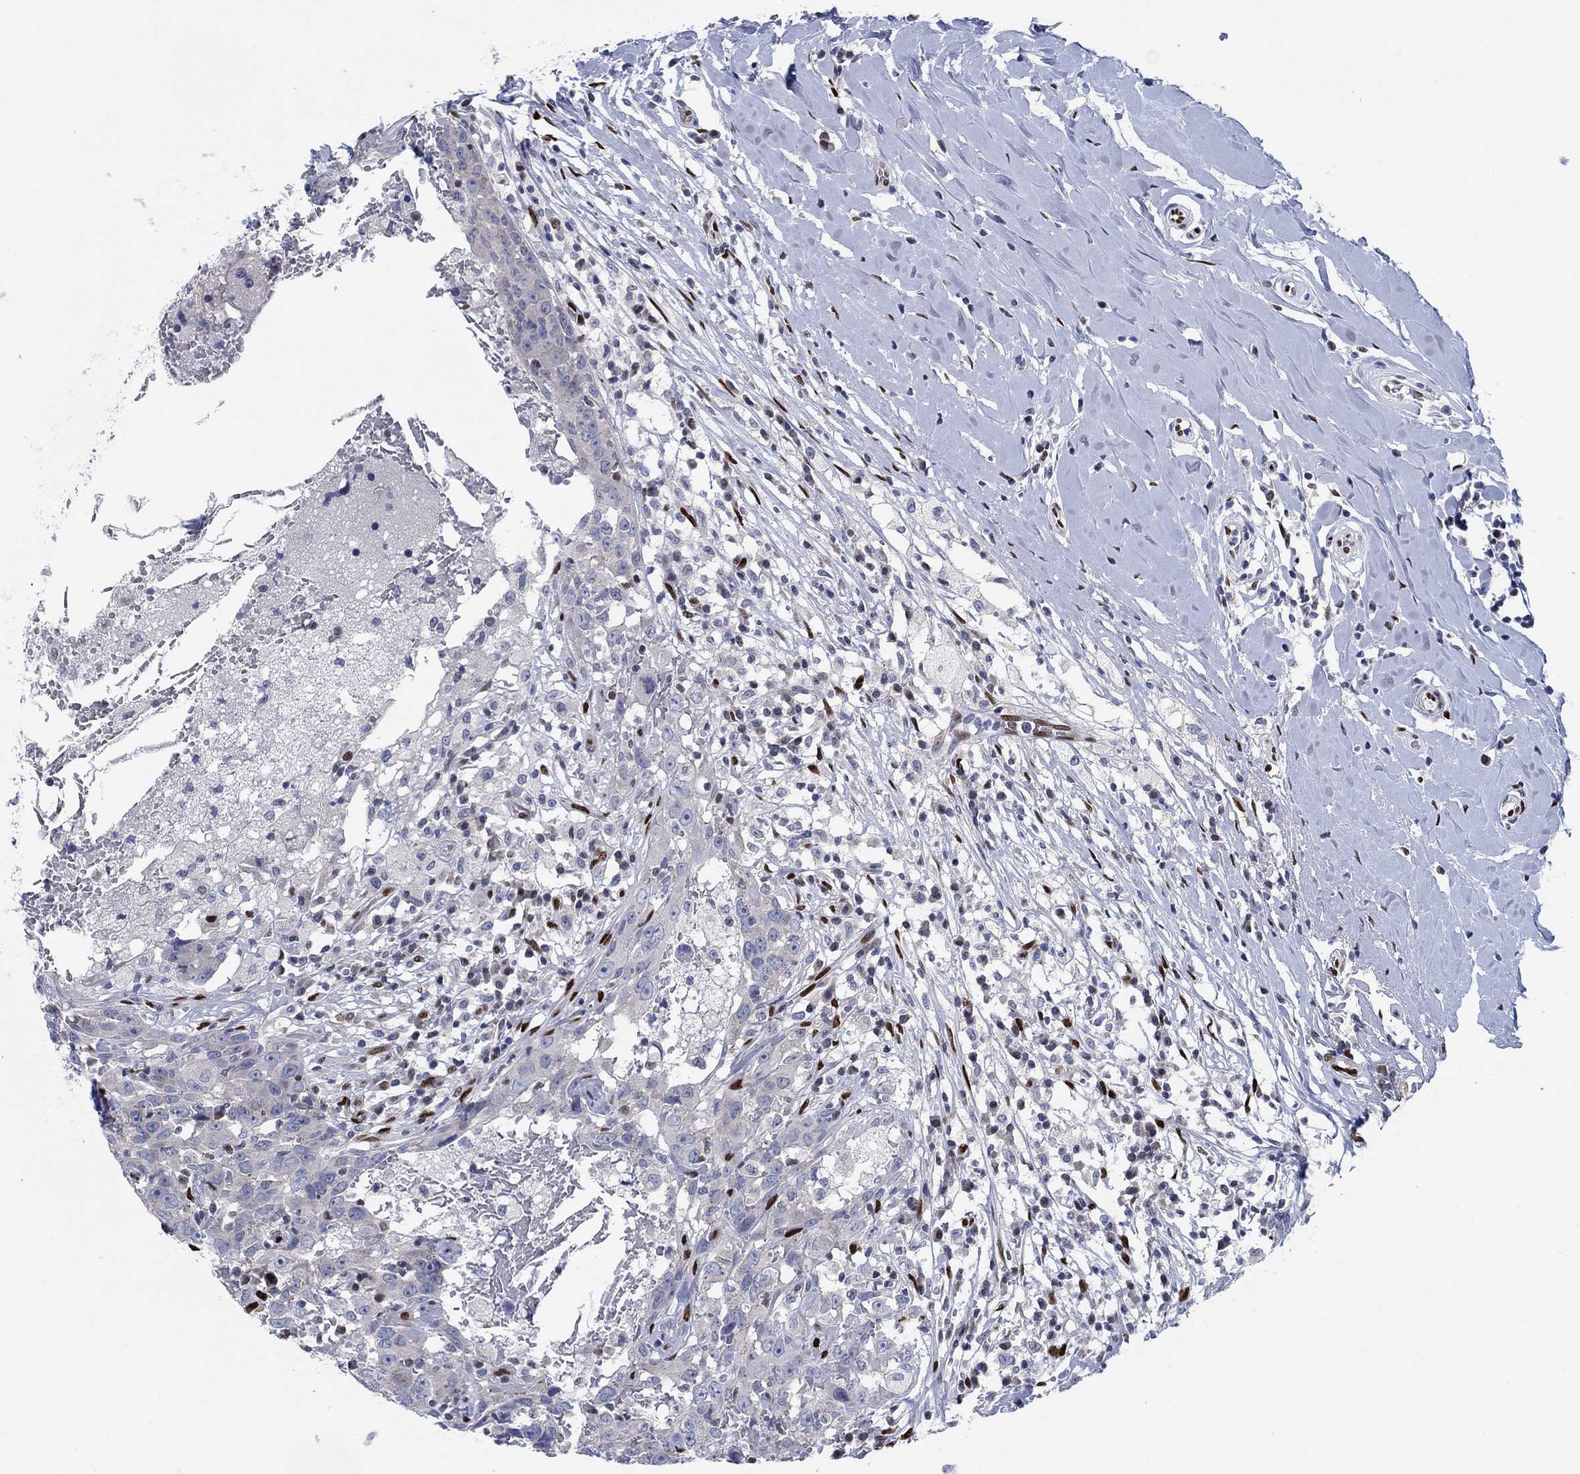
{"staining": {"intensity": "negative", "quantity": "none", "location": "none"}, "tissue": "breast cancer", "cell_type": "Tumor cells", "image_type": "cancer", "snomed": [{"axis": "morphology", "description": "Duct carcinoma"}, {"axis": "topography", "description": "Breast"}], "caption": "This is an immunohistochemistry (IHC) image of breast cancer. There is no staining in tumor cells.", "gene": "ZEB1", "patient": {"sex": "female", "age": 27}}